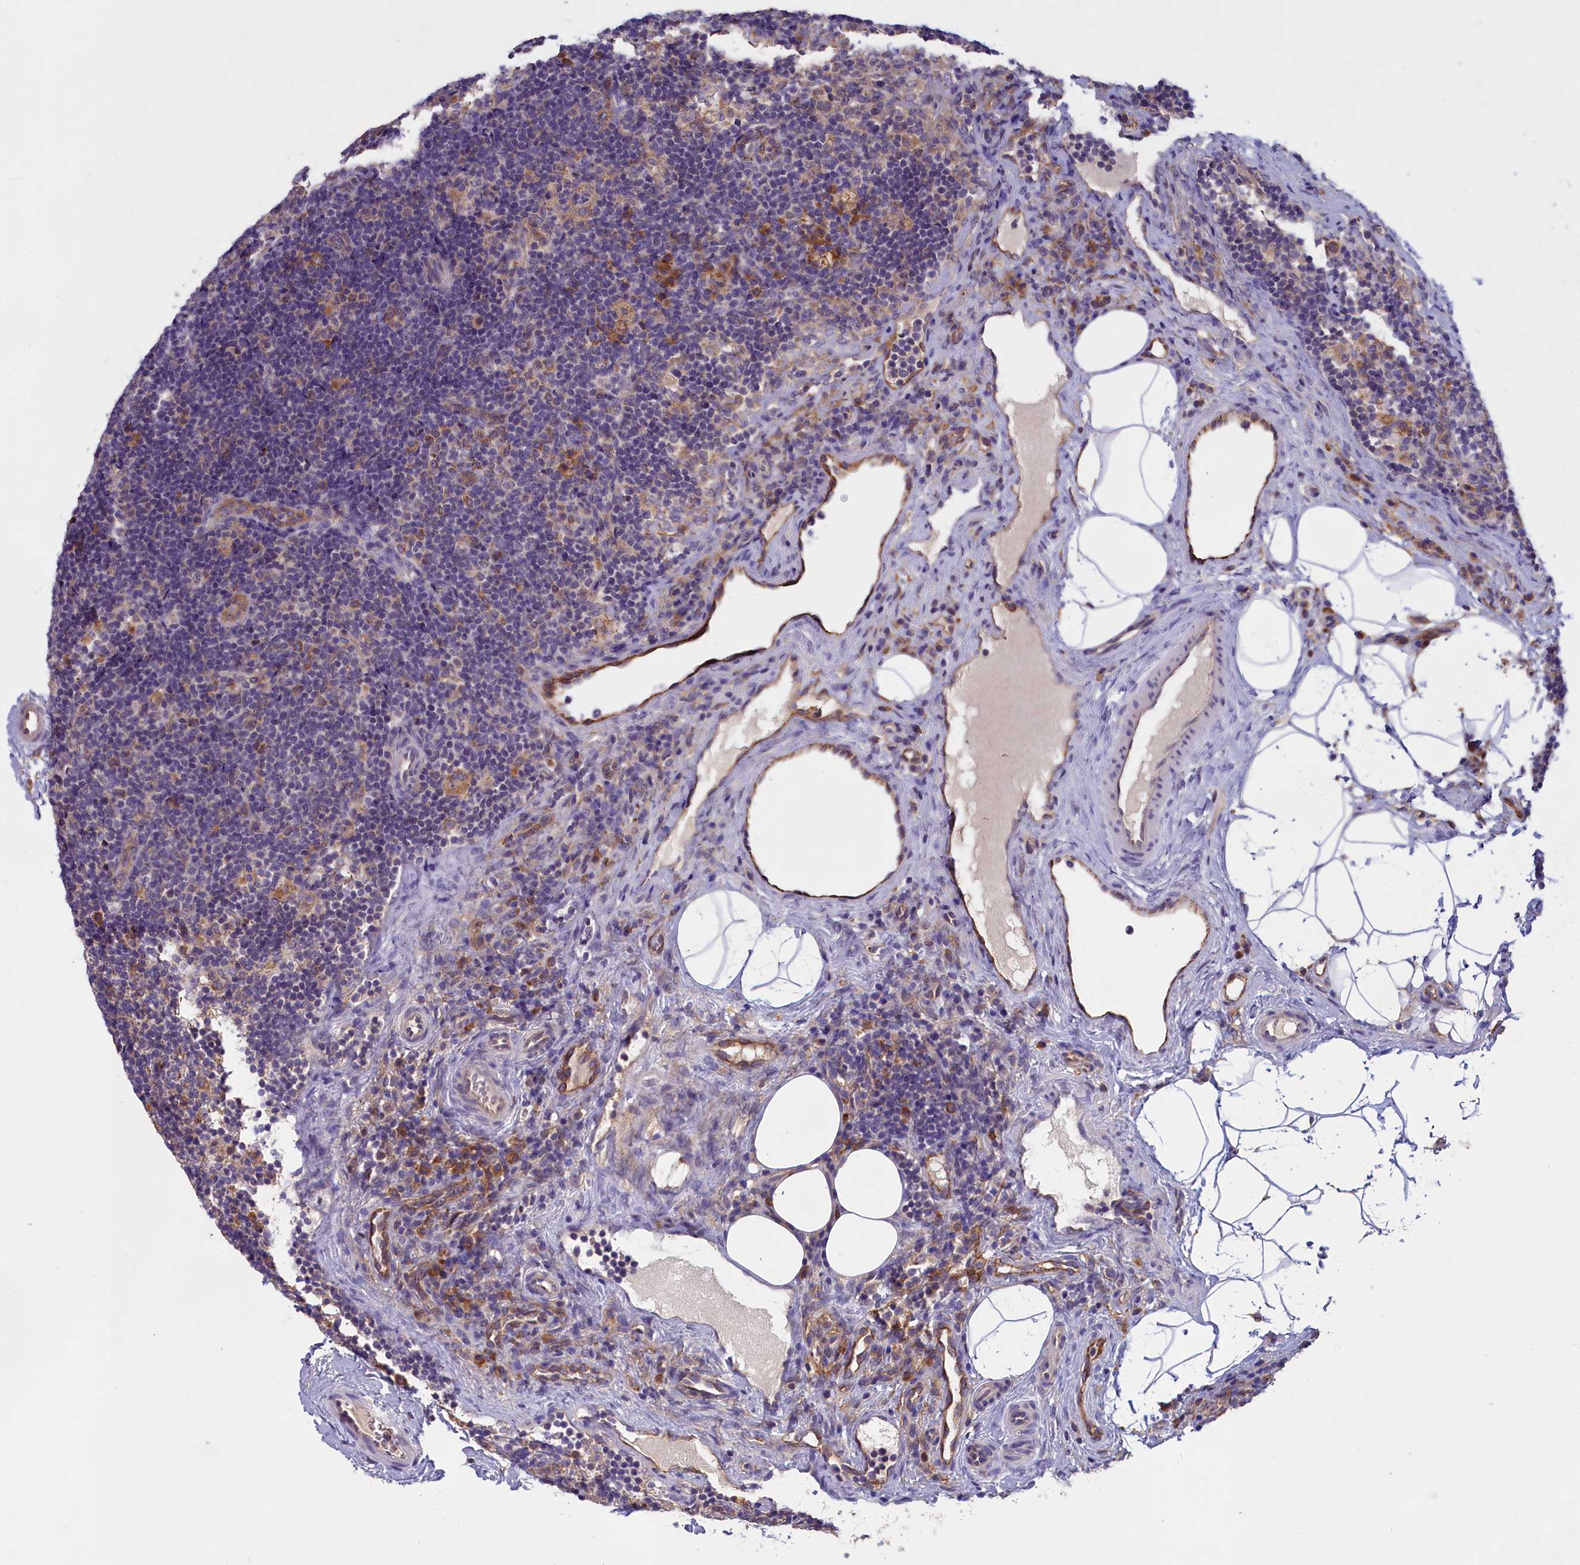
{"staining": {"intensity": "negative", "quantity": "none", "location": "none"}, "tissue": "lymph node", "cell_type": "Germinal center cells", "image_type": "normal", "snomed": [{"axis": "morphology", "description": "Normal tissue, NOS"}, {"axis": "topography", "description": "Lymph node"}], "caption": "A micrograph of lymph node stained for a protein reveals no brown staining in germinal center cells.", "gene": "COL19A1", "patient": {"sex": "female", "age": 22}}